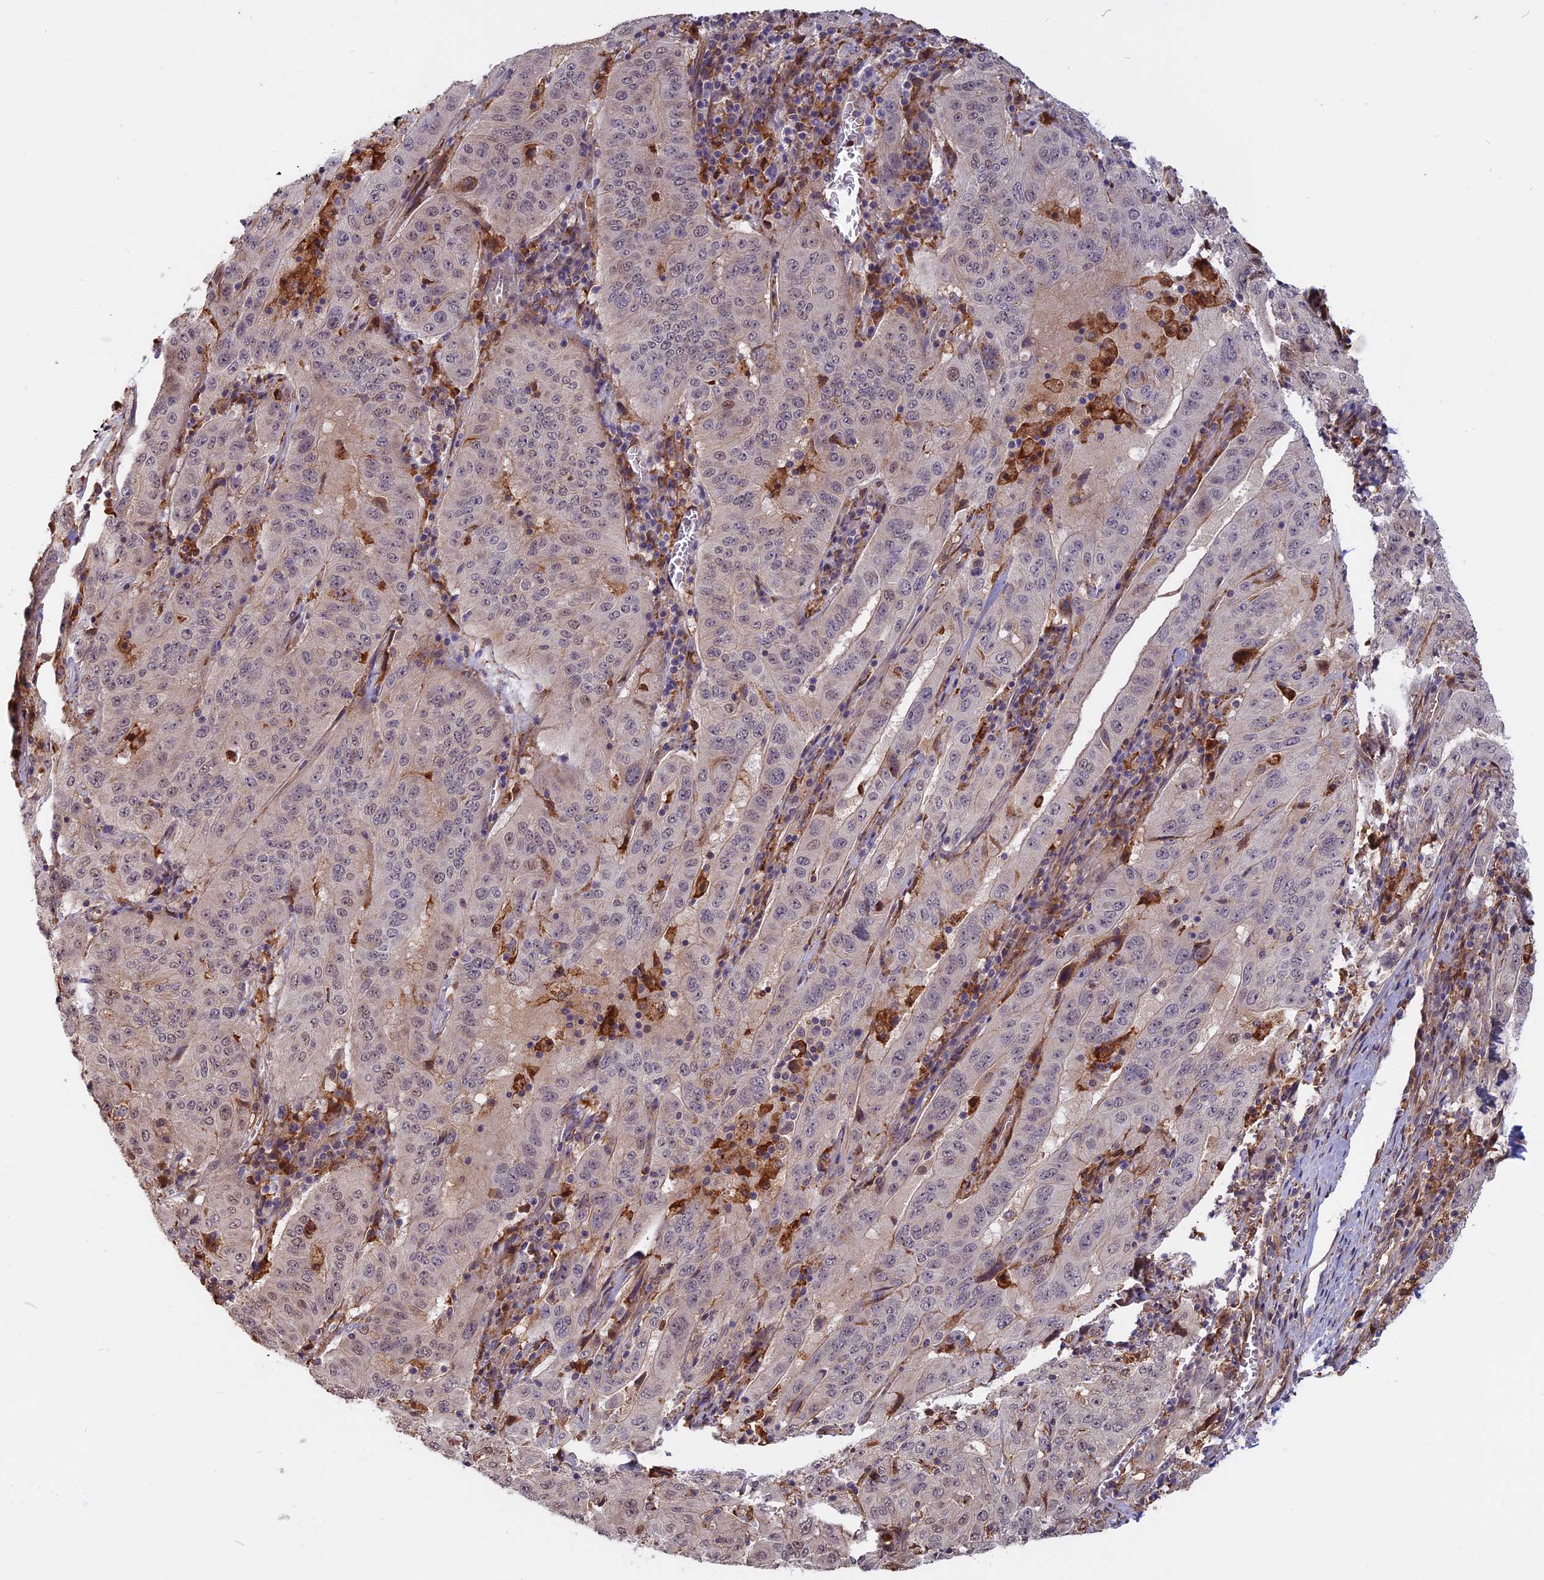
{"staining": {"intensity": "weak", "quantity": "<25%", "location": "nuclear"}, "tissue": "pancreatic cancer", "cell_type": "Tumor cells", "image_type": "cancer", "snomed": [{"axis": "morphology", "description": "Adenocarcinoma, NOS"}, {"axis": "topography", "description": "Pancreas"}], "caption": "Image shows no significant protein positivity in tumor cells of pancreatic cancer.", "gene": "SPG11", "patient": {"sex": "male", "age": 63}}